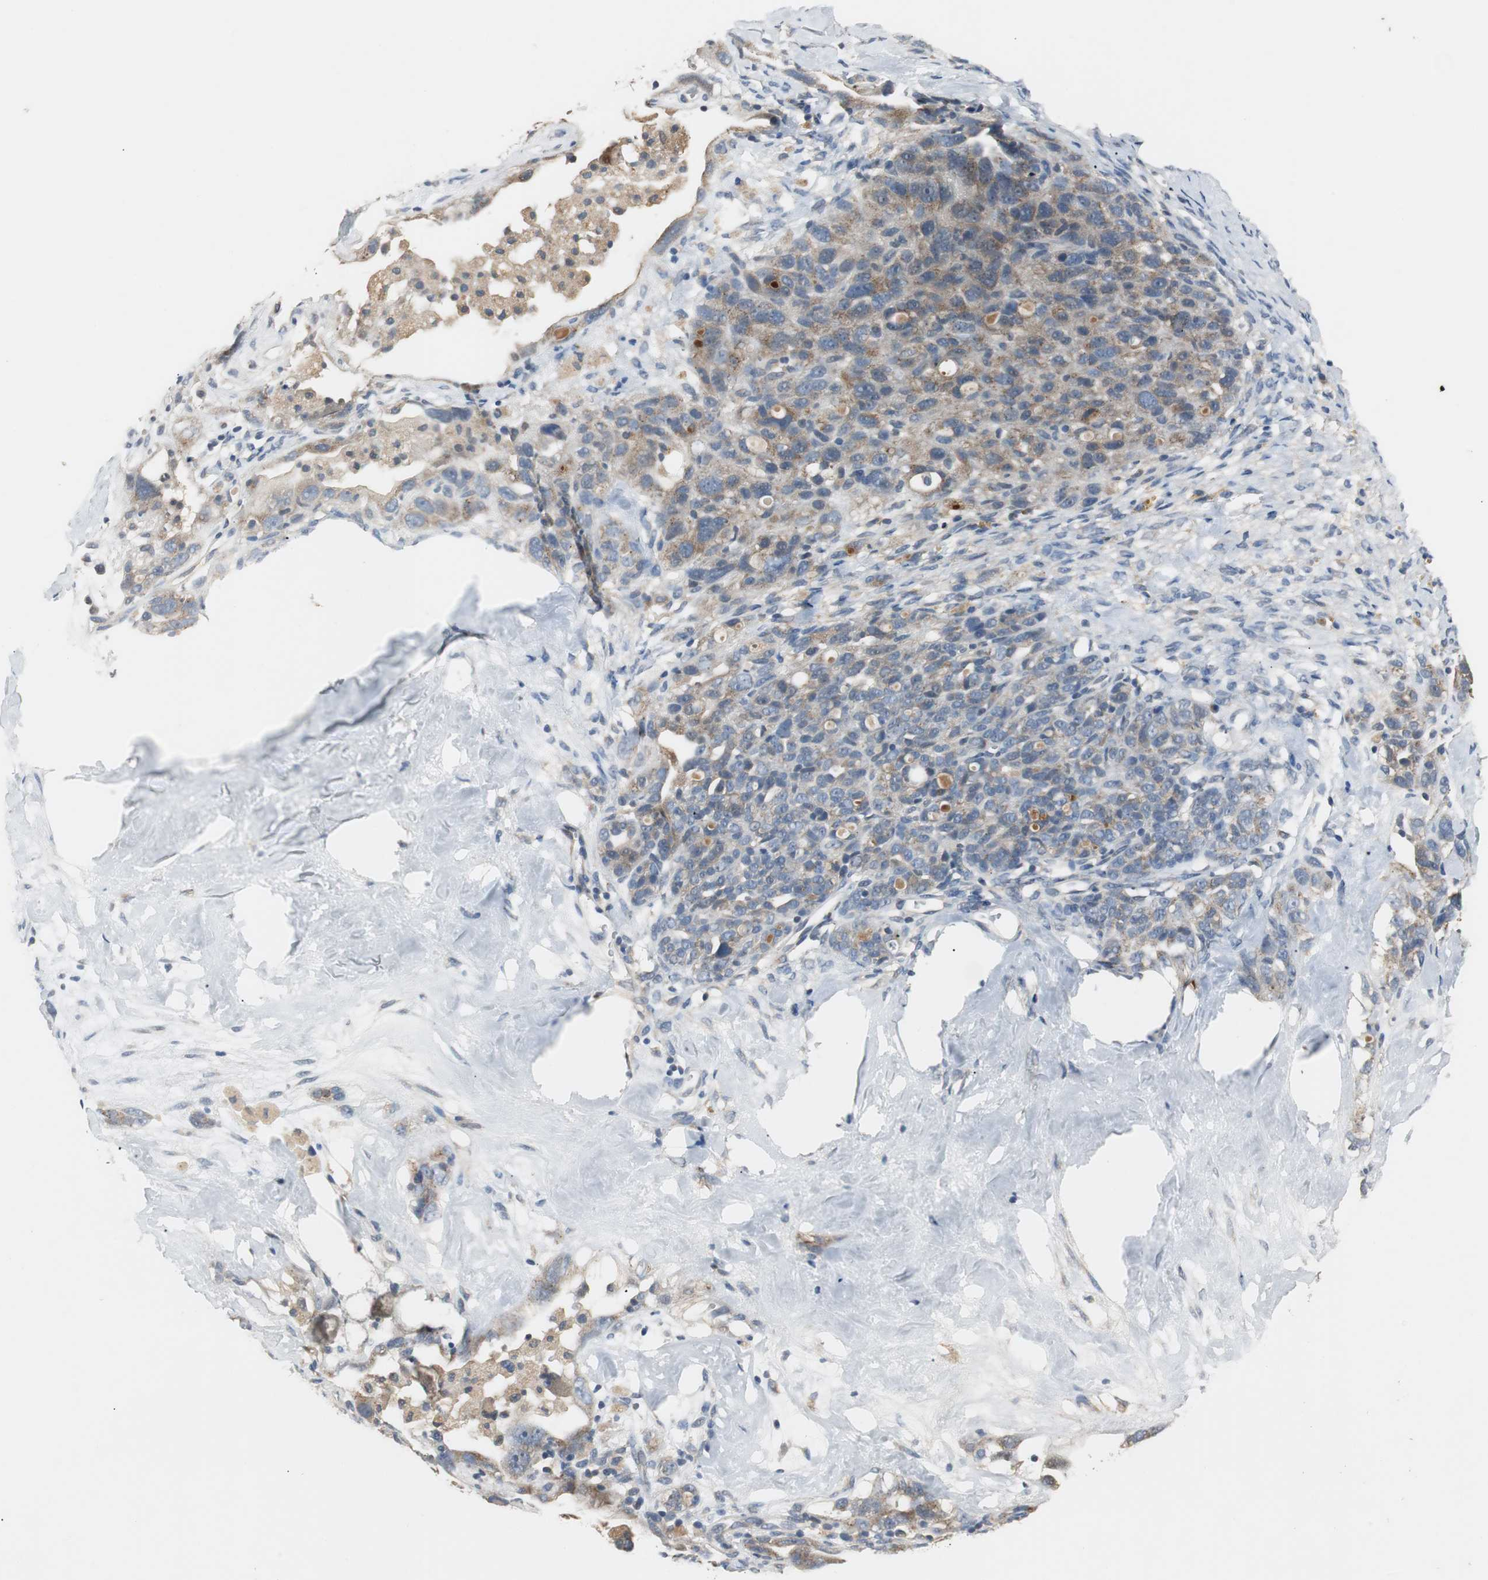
{"staining": {"intensity": "weak", "quantity": "25%-75%", "location": "cytoplasmic/membranous"}, "tissue": "ovarian cancer", "cell_type": "Tumor cells", "image_type": "cancer", "snomed": [{"axis": "morphology", "description": "Cystadenocarcinoma, serous, NOS"}, {"axis": "topography", "description": "Ovary"}], "caption": "IHC histopathology image of neoplastic tissue: ovarian cancer (serous cystadenocarcinoma) stained using immunohistochemistry demonstrates low levels of weak protein expression localized specifically in the cytoplasmic/membranous of tumor cells, appearing as a cytoplasmic/membranous brown color.", "gene": "PTPRN2", "patient": {"sex": "female", "age": 66}}